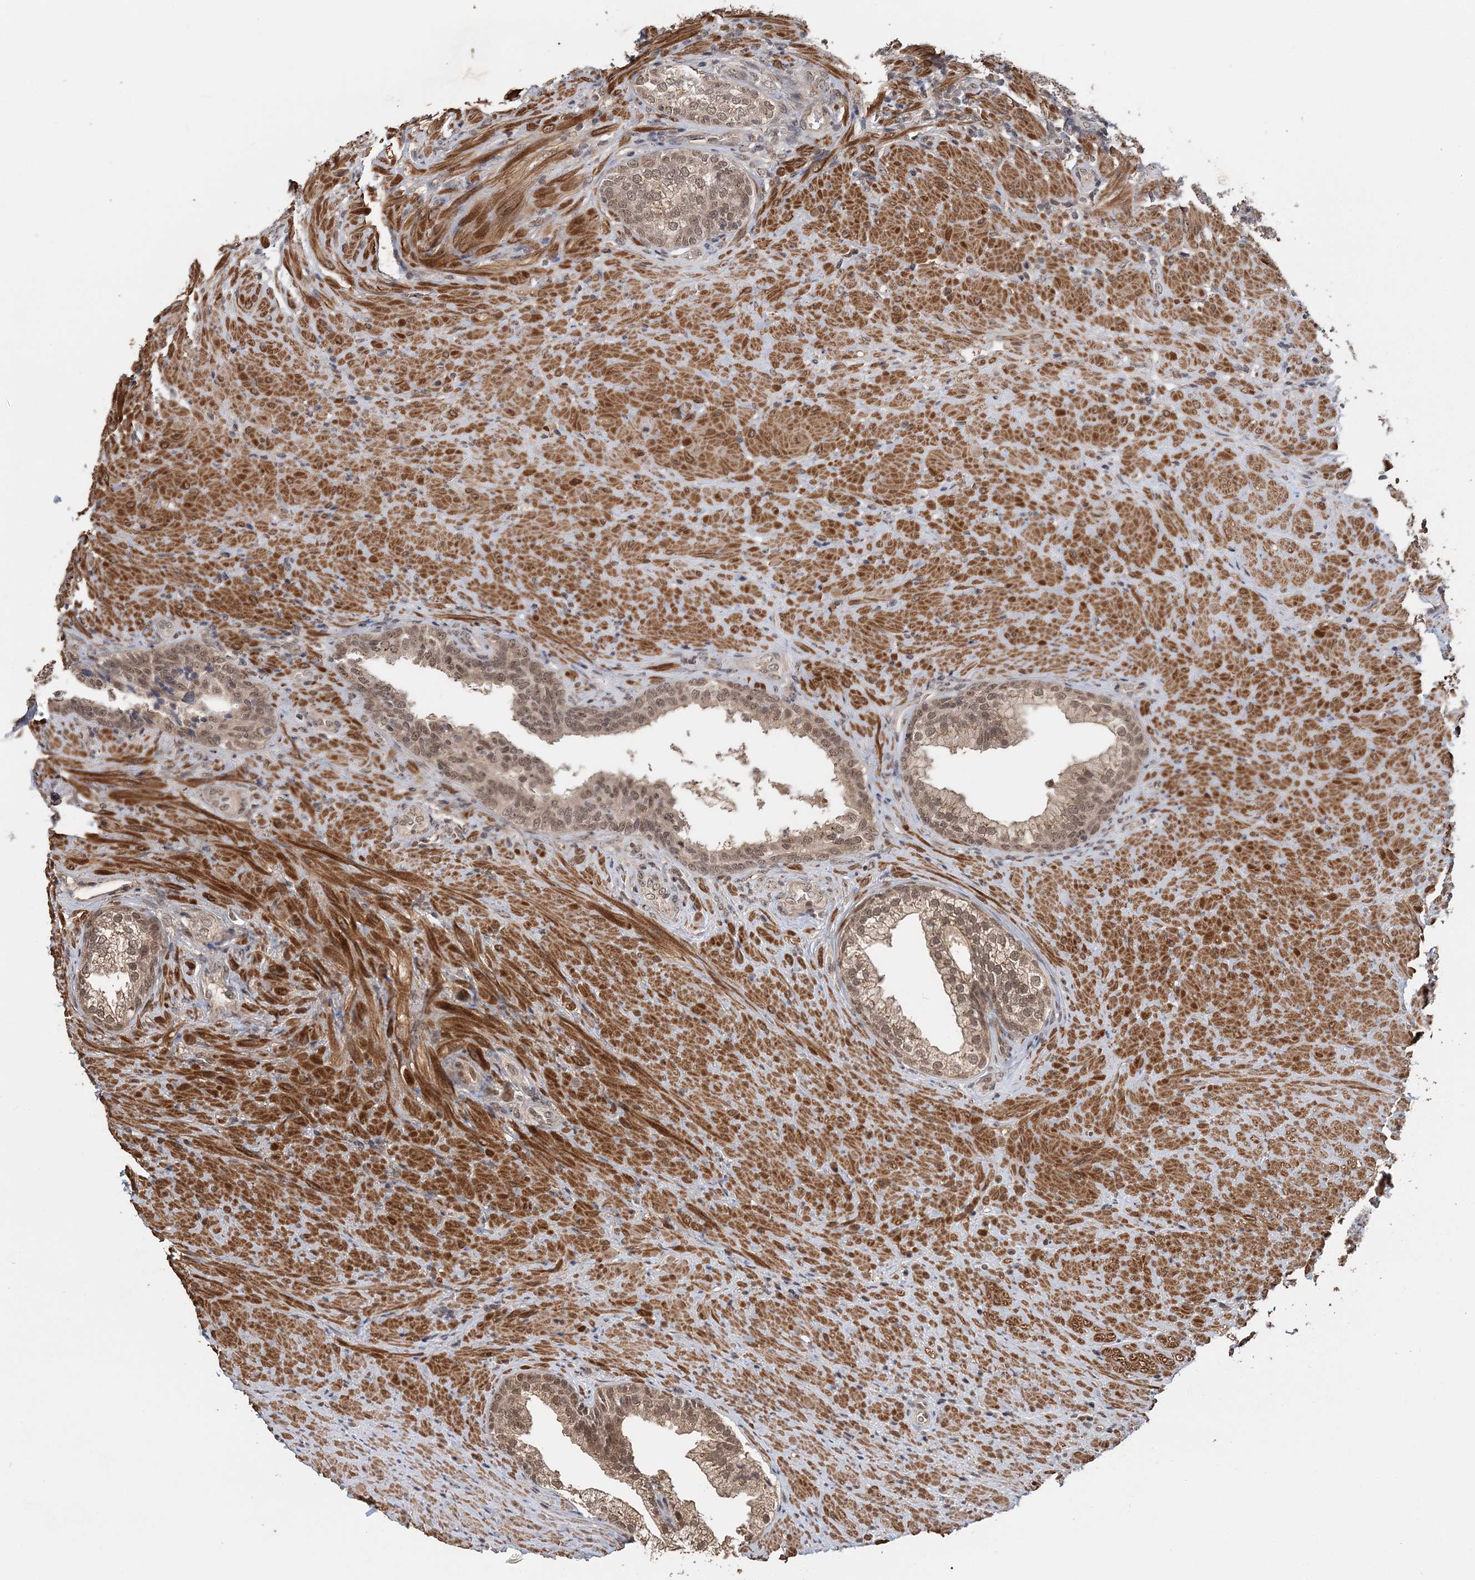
{"staining": {"intensity": "moderate", "quantity": ">75%", "location": "cytoplasmic/membranous,nuclear"}, "tissue": "prostate", "cell_type": "Glandular cells", "image_type": "normal", "snomed": [{"axis": "morphology", "description": "Normal tissue, NOS"}, {"axis": "topography", "description": "Prostate"}], "caption": "A medium amount of moderate cytoplasmic/membranous,nuclear positivity is present in about >75% of glandular cells in normal prostate. The staining is performed using DAB (3,3'-diaminobenzidine) brown chromogen to label protein expression. The nuclei are counter-stained blue using hematoxylin.", "gene": "TSHZ2", "patient": {"sex": "male", "age": 76}}